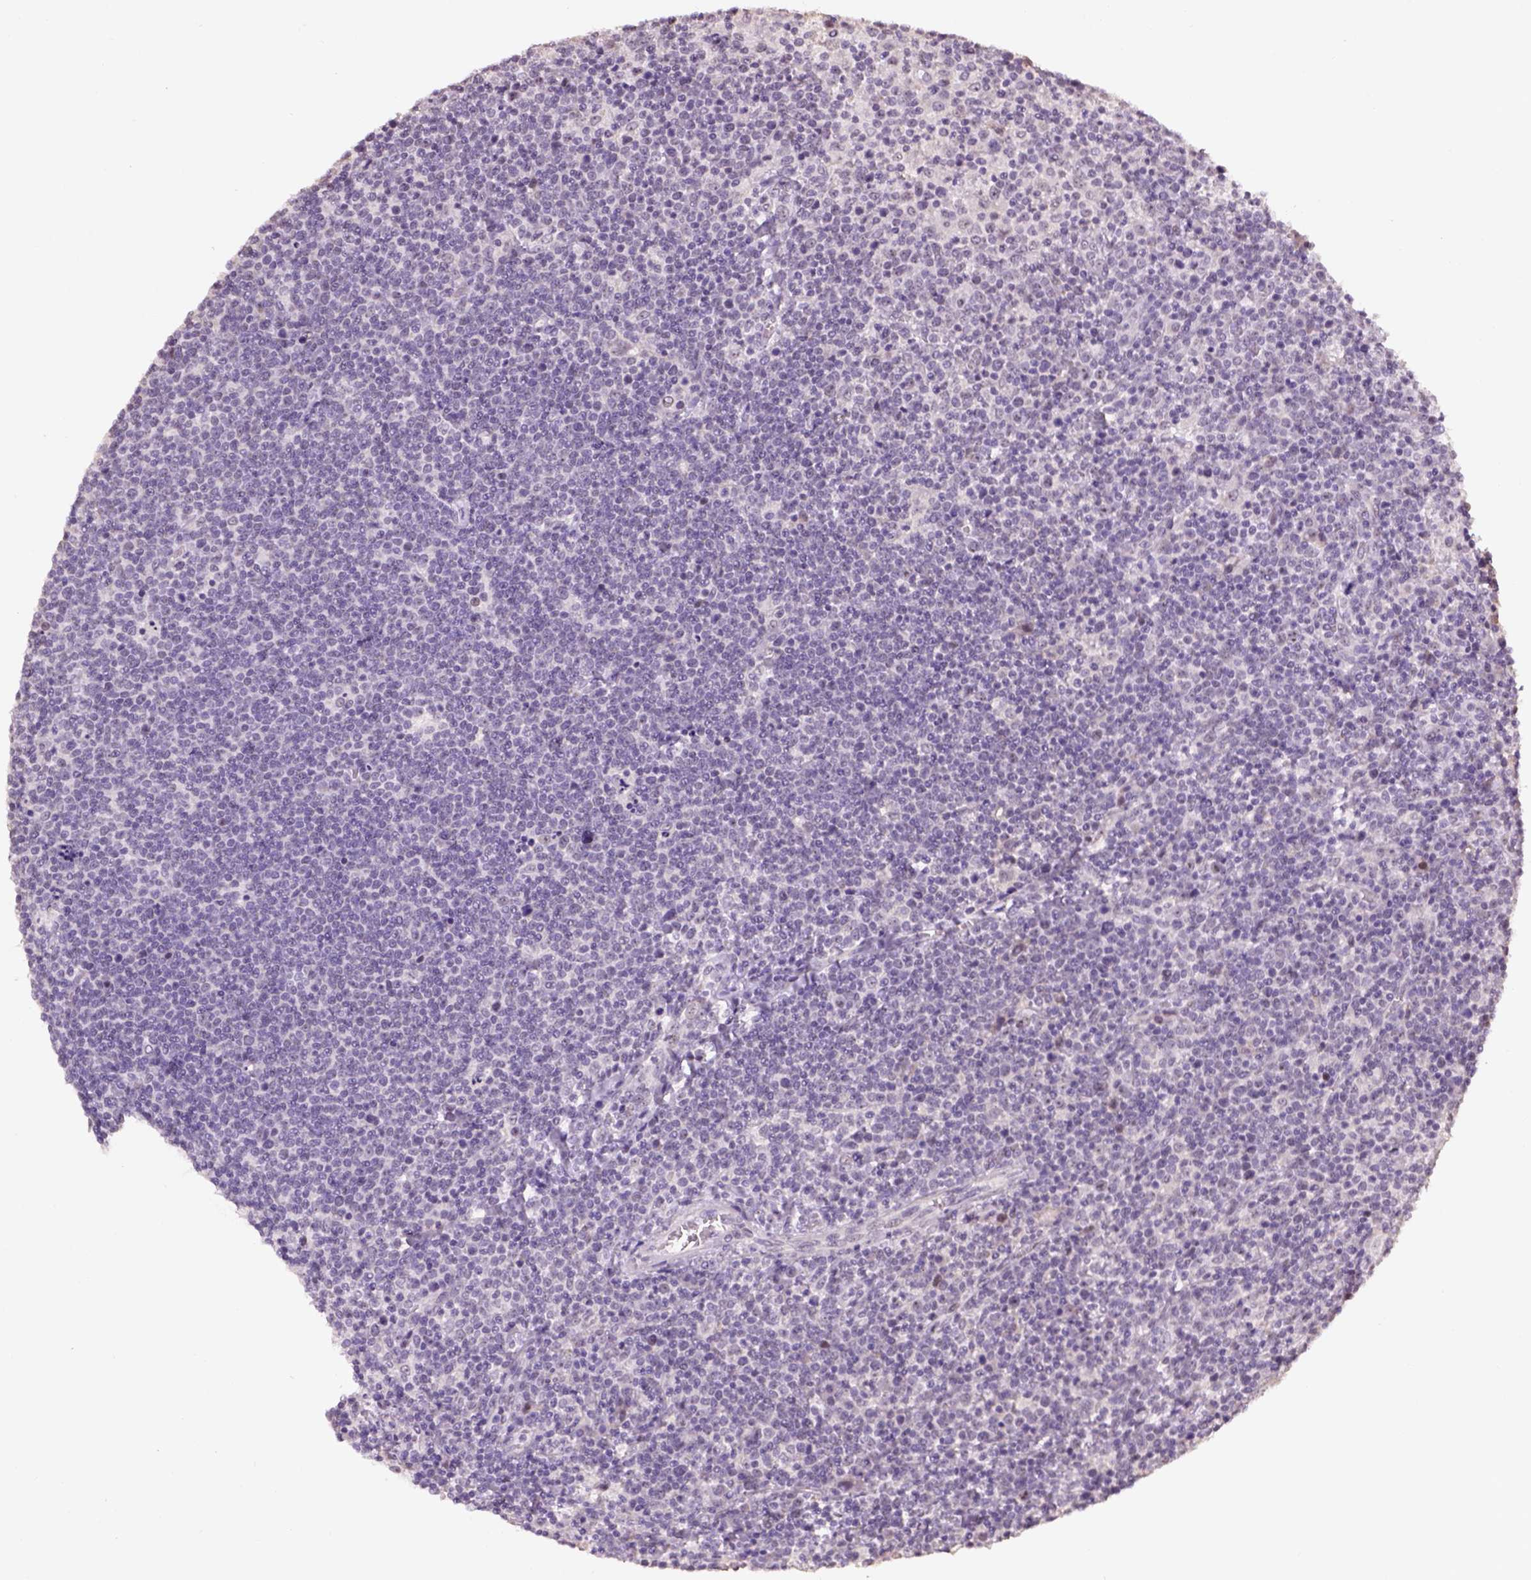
{"staining": {"intensity": "negative", "quantity": "none", "location": "none"}, "tissue": "lymphoma", "cell_type": "Tumor cells", "image_type": "cancer", "snomed": [{"axis": "morphology", "description": "Malignant lymphoma, non-Hodgkin's type, High grade"}, {"axis": "topography", "description": "Lymph node"}], "caption": "An immunohistochemistry image of lymphoma is shown. There is no staining in tumor cells of lymphoma. (Stains: DAB immunohistochemistry (IHC) with hematoxylin counter stain, Microscopy: brightfield microscopy at high magnification).", "gene": "DDX50", "patient": {"sex": "male", "age": 61}}